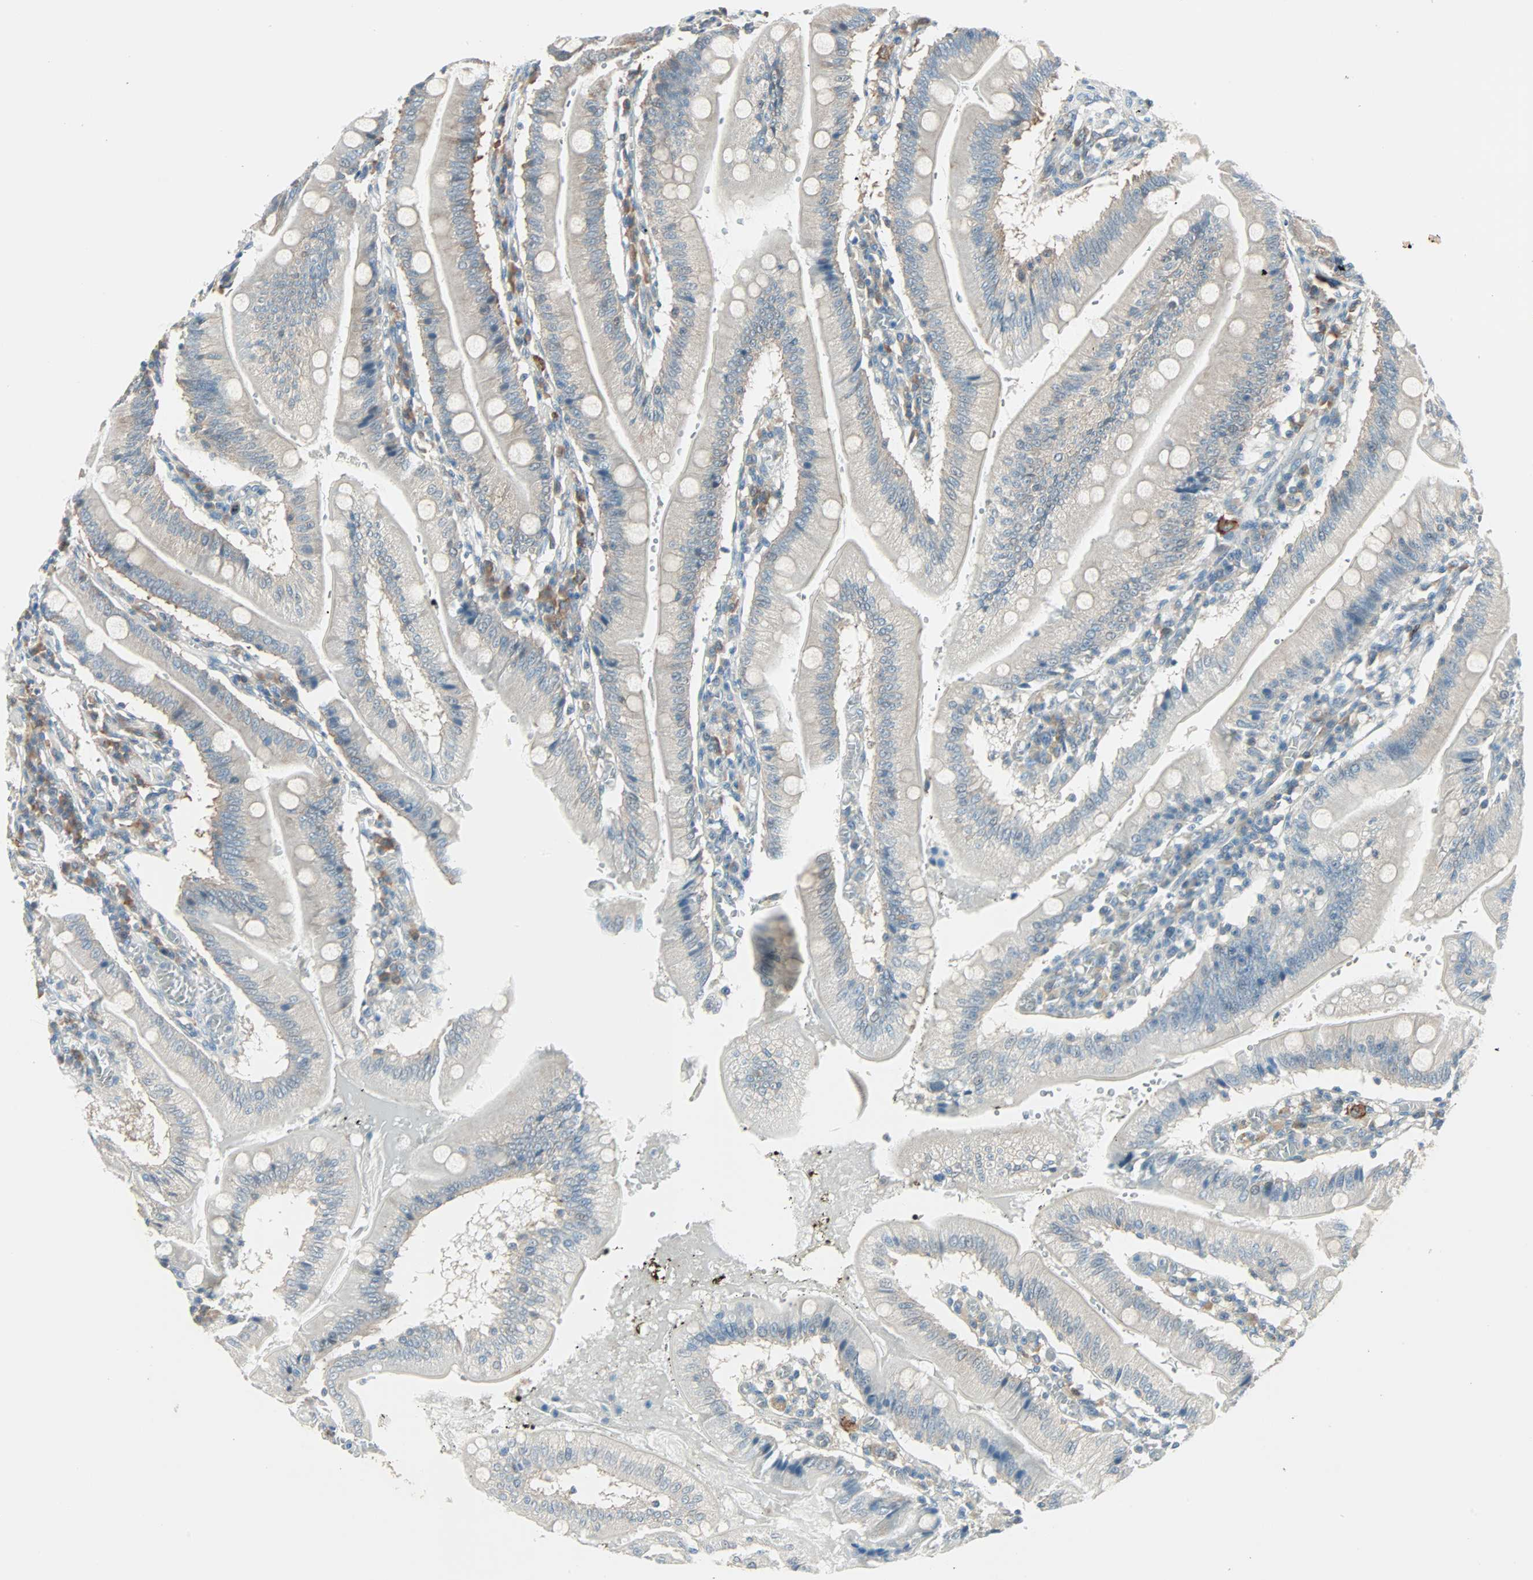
{"staining": {"intensity": "negative", "quantity": "none", "location": "none"}, "tissue": "small intestine", "cell_type": "Glandular cells", "image_type": "normal", "snomed": [{"axis": "morphology", "description": "Normal tissue, NOS"}, {"axis": "topography", "description": "Small intestine"}], "caption": "High power microscopy histopathology image of an immunohistochemistry histopathology image of unremarkable small intestine, revealing no significant staining in glandular cells. The staining was performed using DAB (3,3'-diaminobenzidine) to visualize the protein expression in brown, while the nuclei were stained in blue with hematoxylin (Magnification: 20x).", "gene": "SMIM8", "patient": {"sex": "male", "age": 71}}